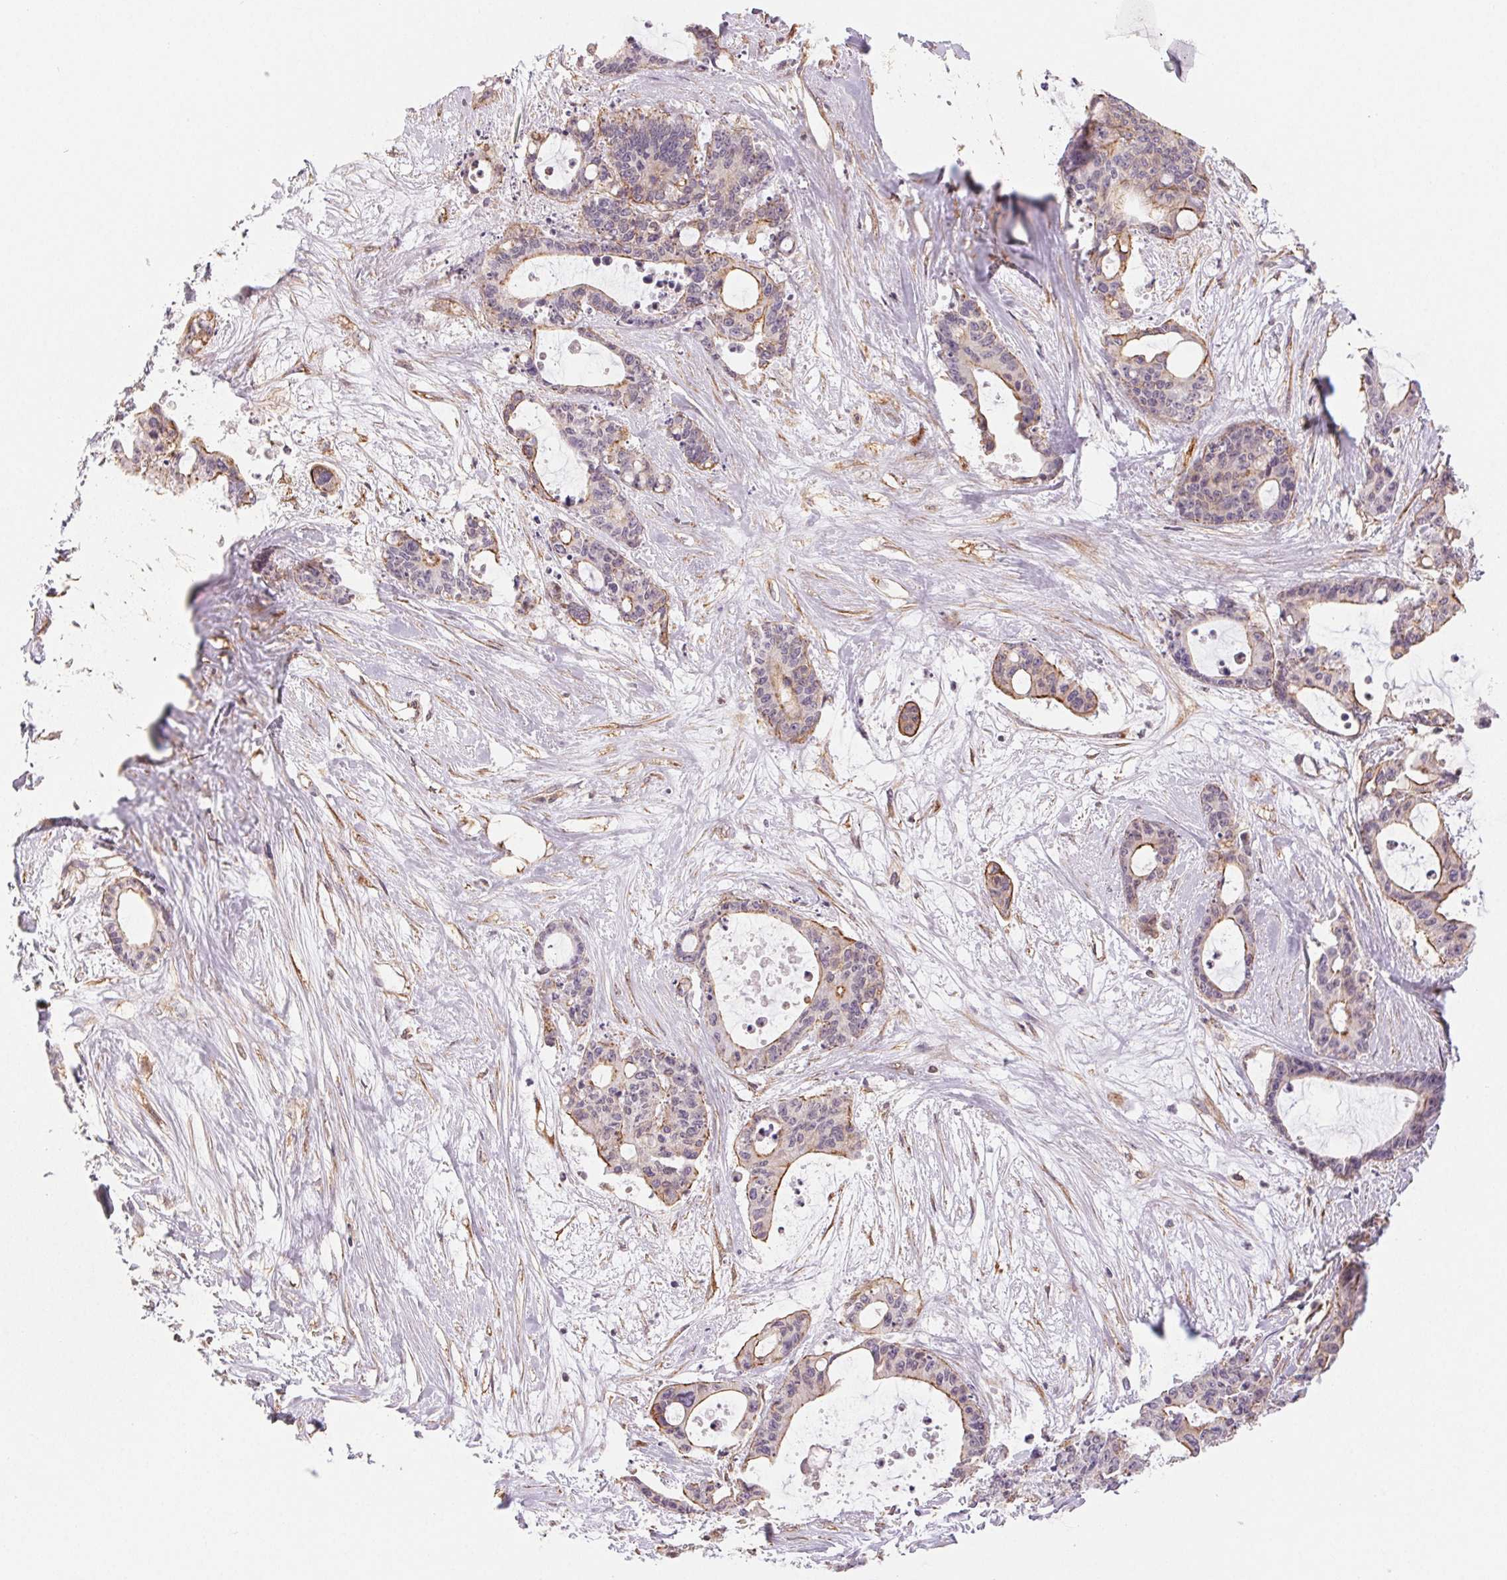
{"staining": {"intensity": "weak", "quantity": "<25%", "location": "cytoplasmic/membranous"}, "tissue": "liver cancer", "cell_type": "Tumor cells", "image_type": "cancer", "snomed": [{"axis": "morphology", "description": "Normal tissue, NOS"}, {"axis": "morphology", "description": "Cholangiocarcinoma"}, {"axis": "topography", "description": "Liver"}, {"axis": "topography", "description": "Peripheral nerve tissue"}], "caption": "There is no significant positivity in tumor cells of liver cancer. (Stains: DAB IHC with hematoxylin counter stain, Microscopy: brightfield microscopy at high magnification).", "gene": "PLA2G4F", "patient": {"sex": "female", "age": 73}}